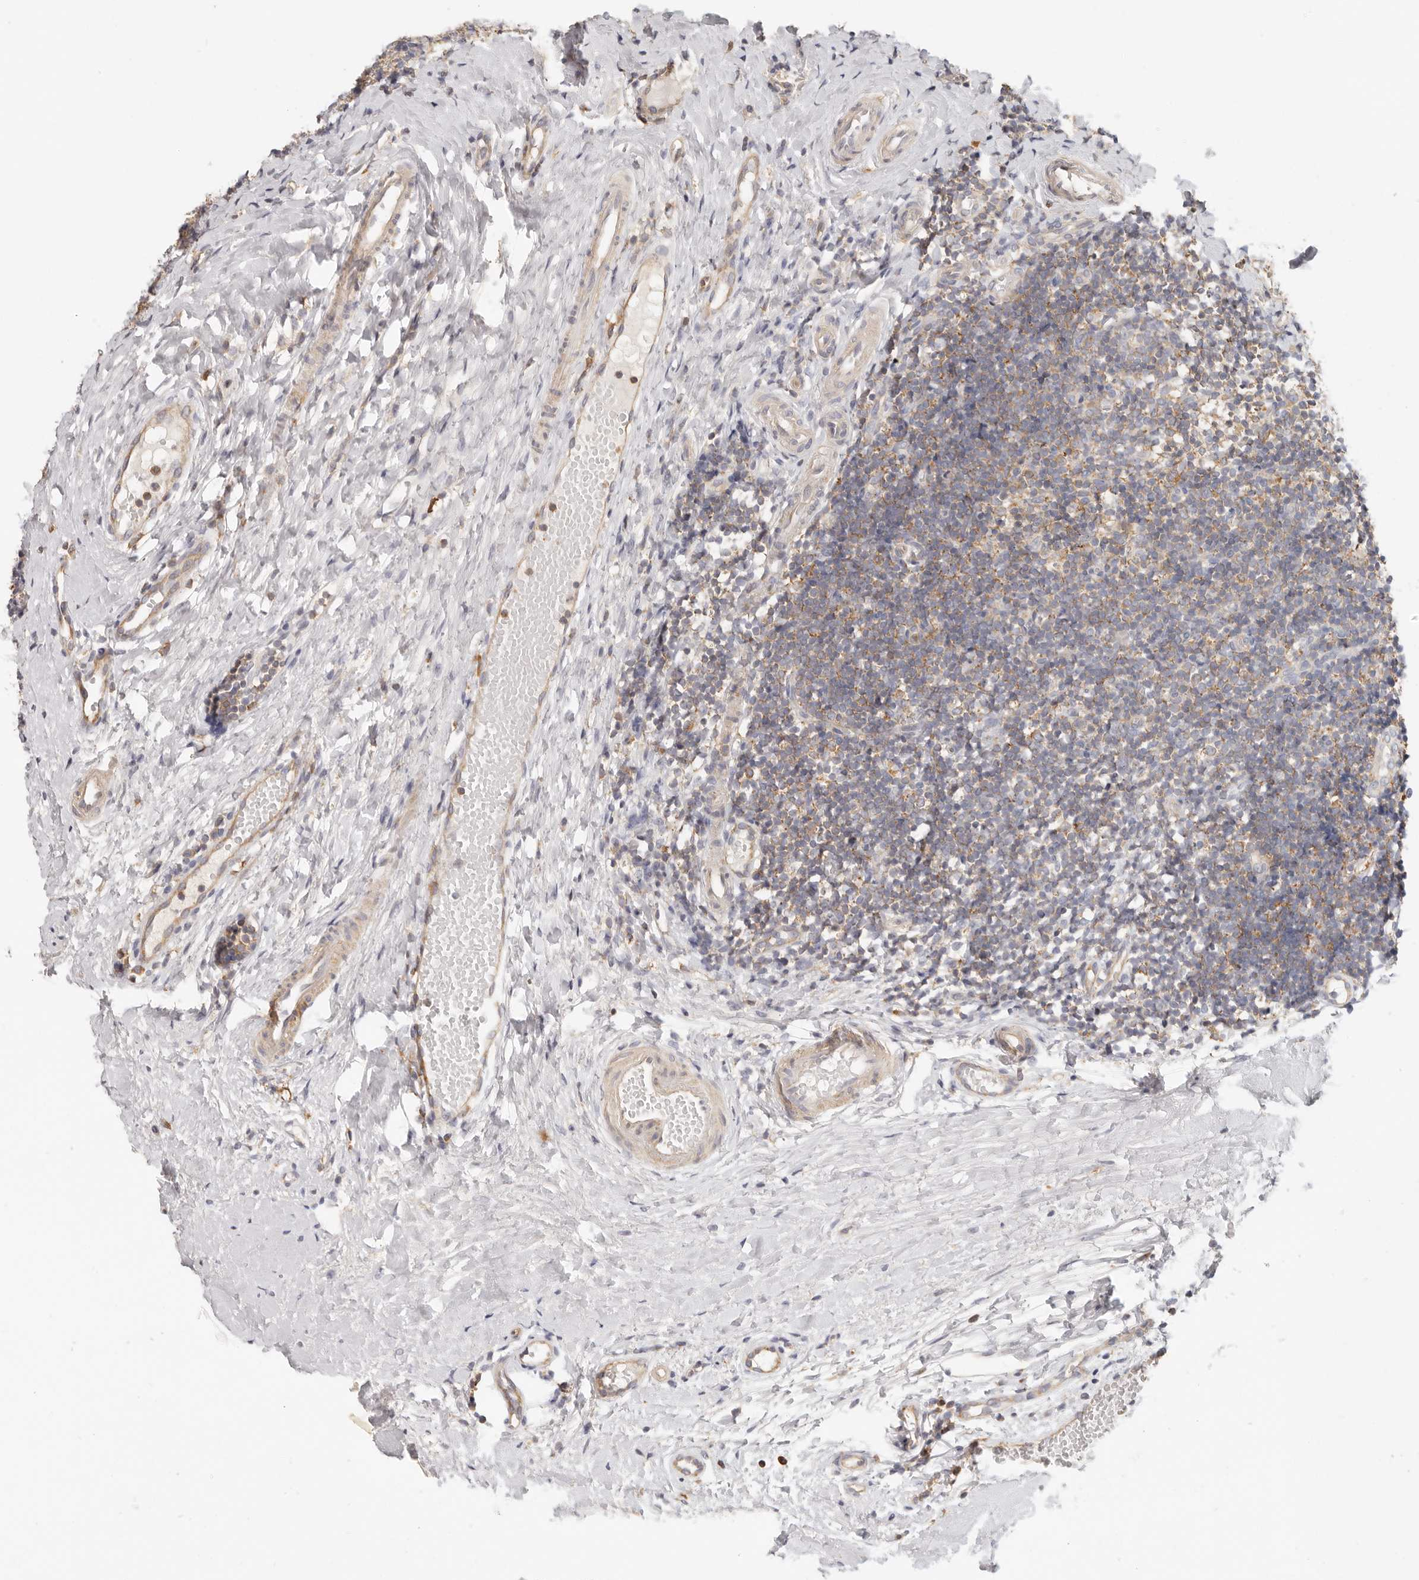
{"staining": {"intensity": "weak", "quantity": "25%-75%", "location": "cytoplasmic/membranous"}, "tissue": "tonsil", "cell_type": "Germinal center cells", "image_type": "normal", "snomed": [{"axis": "morphology", "description": "Normal tissue, NOS"}, {"axis": "topography", "description": "Tonsil"}], "caption": "Immunohistochemical staining of unremarkable human tonsil exhibits low levels of weak cytoplasmic/membranous staining in approximately 25%-75% of germinal center cells.", "gene": "ANXA9", "patient": {"sex": "female", "age": 19}}